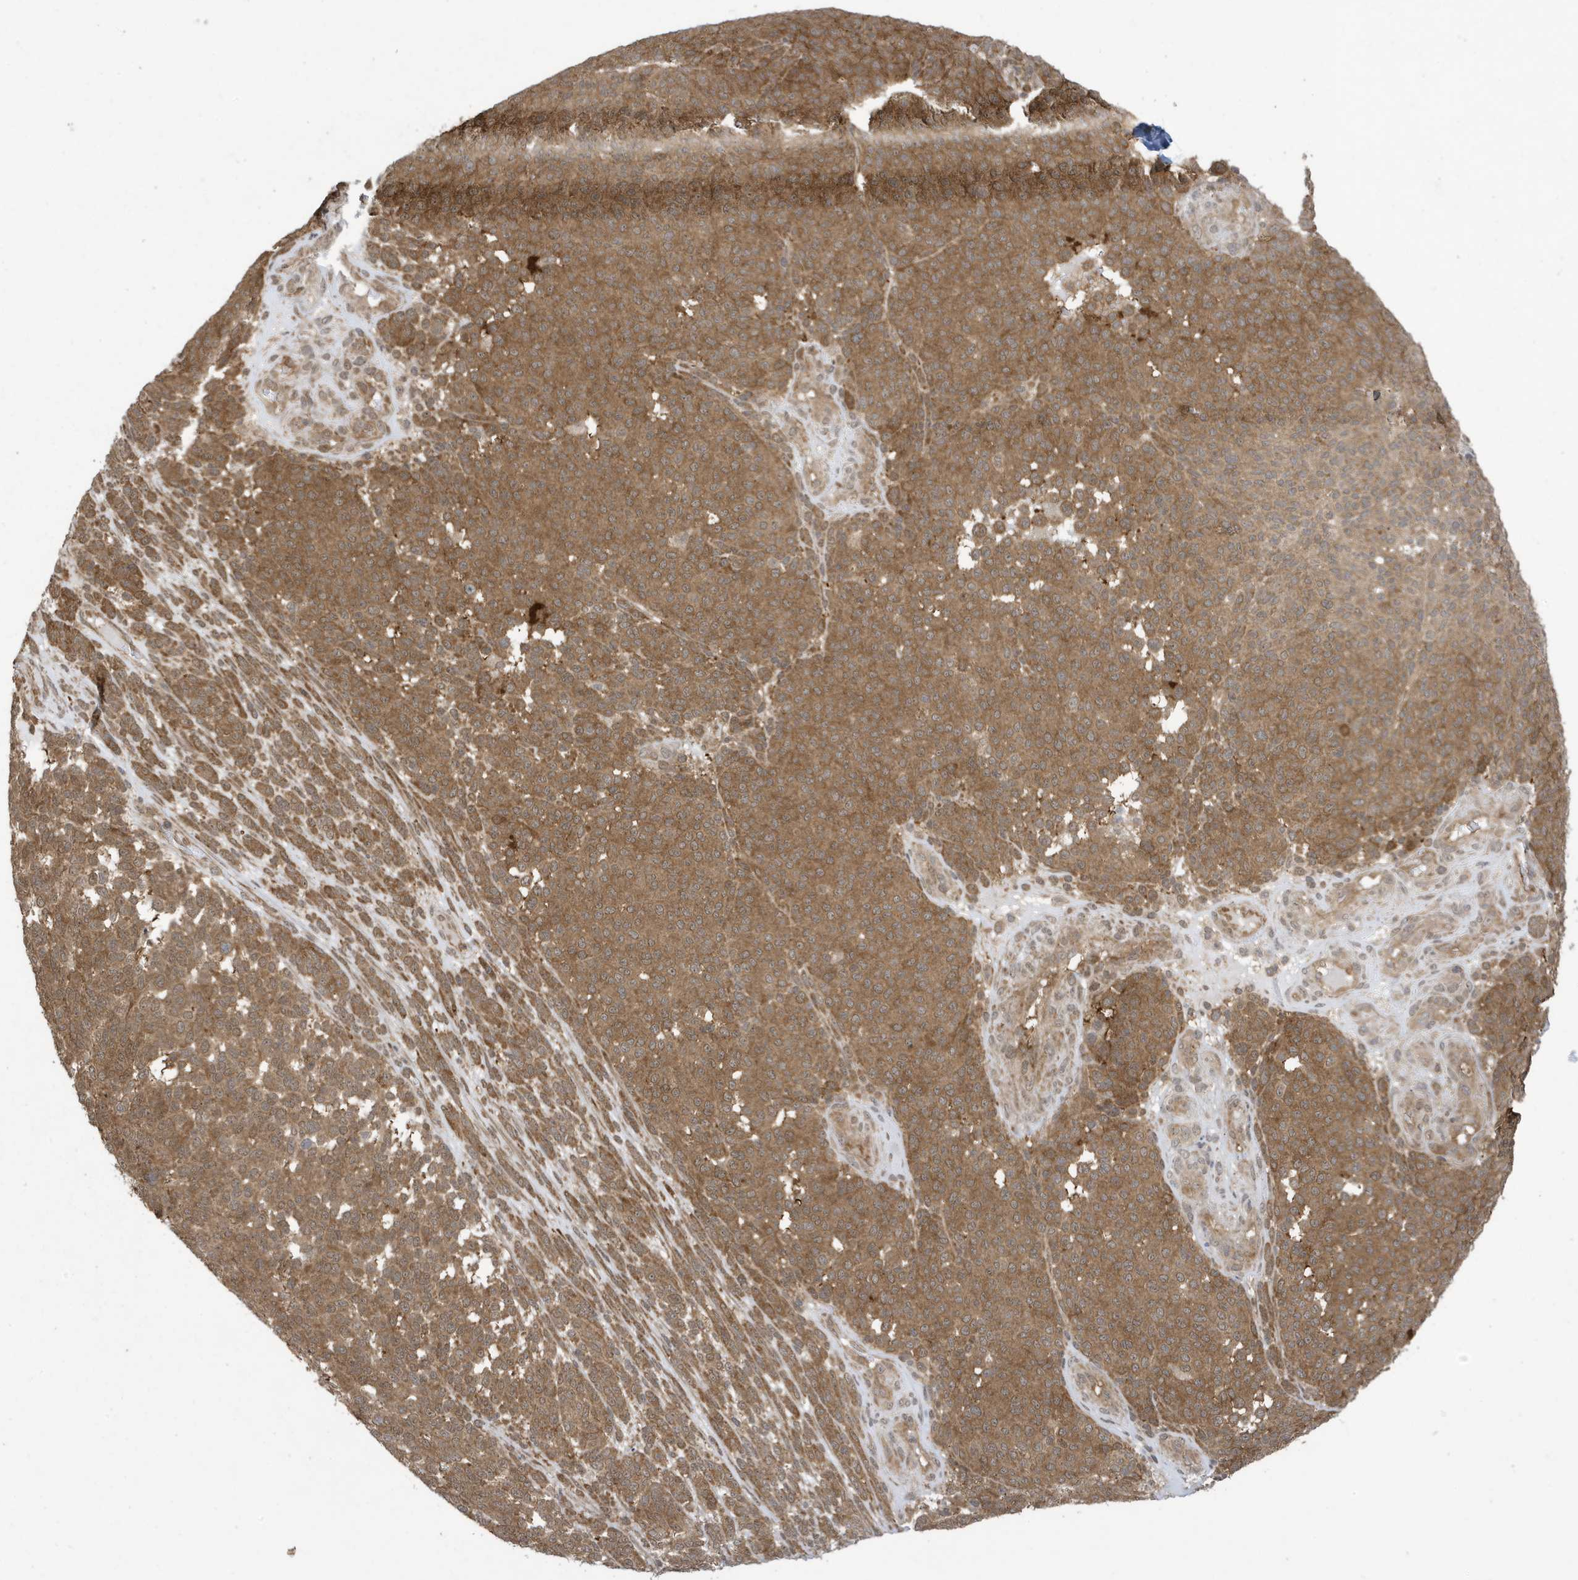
{"staining": {"intensity": "moderate", "quantity": ">75%", "location": "cytoplasmic/membranous"}, "tissue": "melanoma", "cell_type": "Tumor cells", "image_type": "cancer", "snomed": [{"axis": "morphology", "description": "Malignant melanoma, NOS"}, {"axis": "topography", "description": "Skin"}], "caption": "Moderate cytoplasmic/membranous positivity is seen in approximately >75% of tumor cells in melanoma.", "gene": "UBQLN1", "patient": {"sex": "male", "age": 49}}